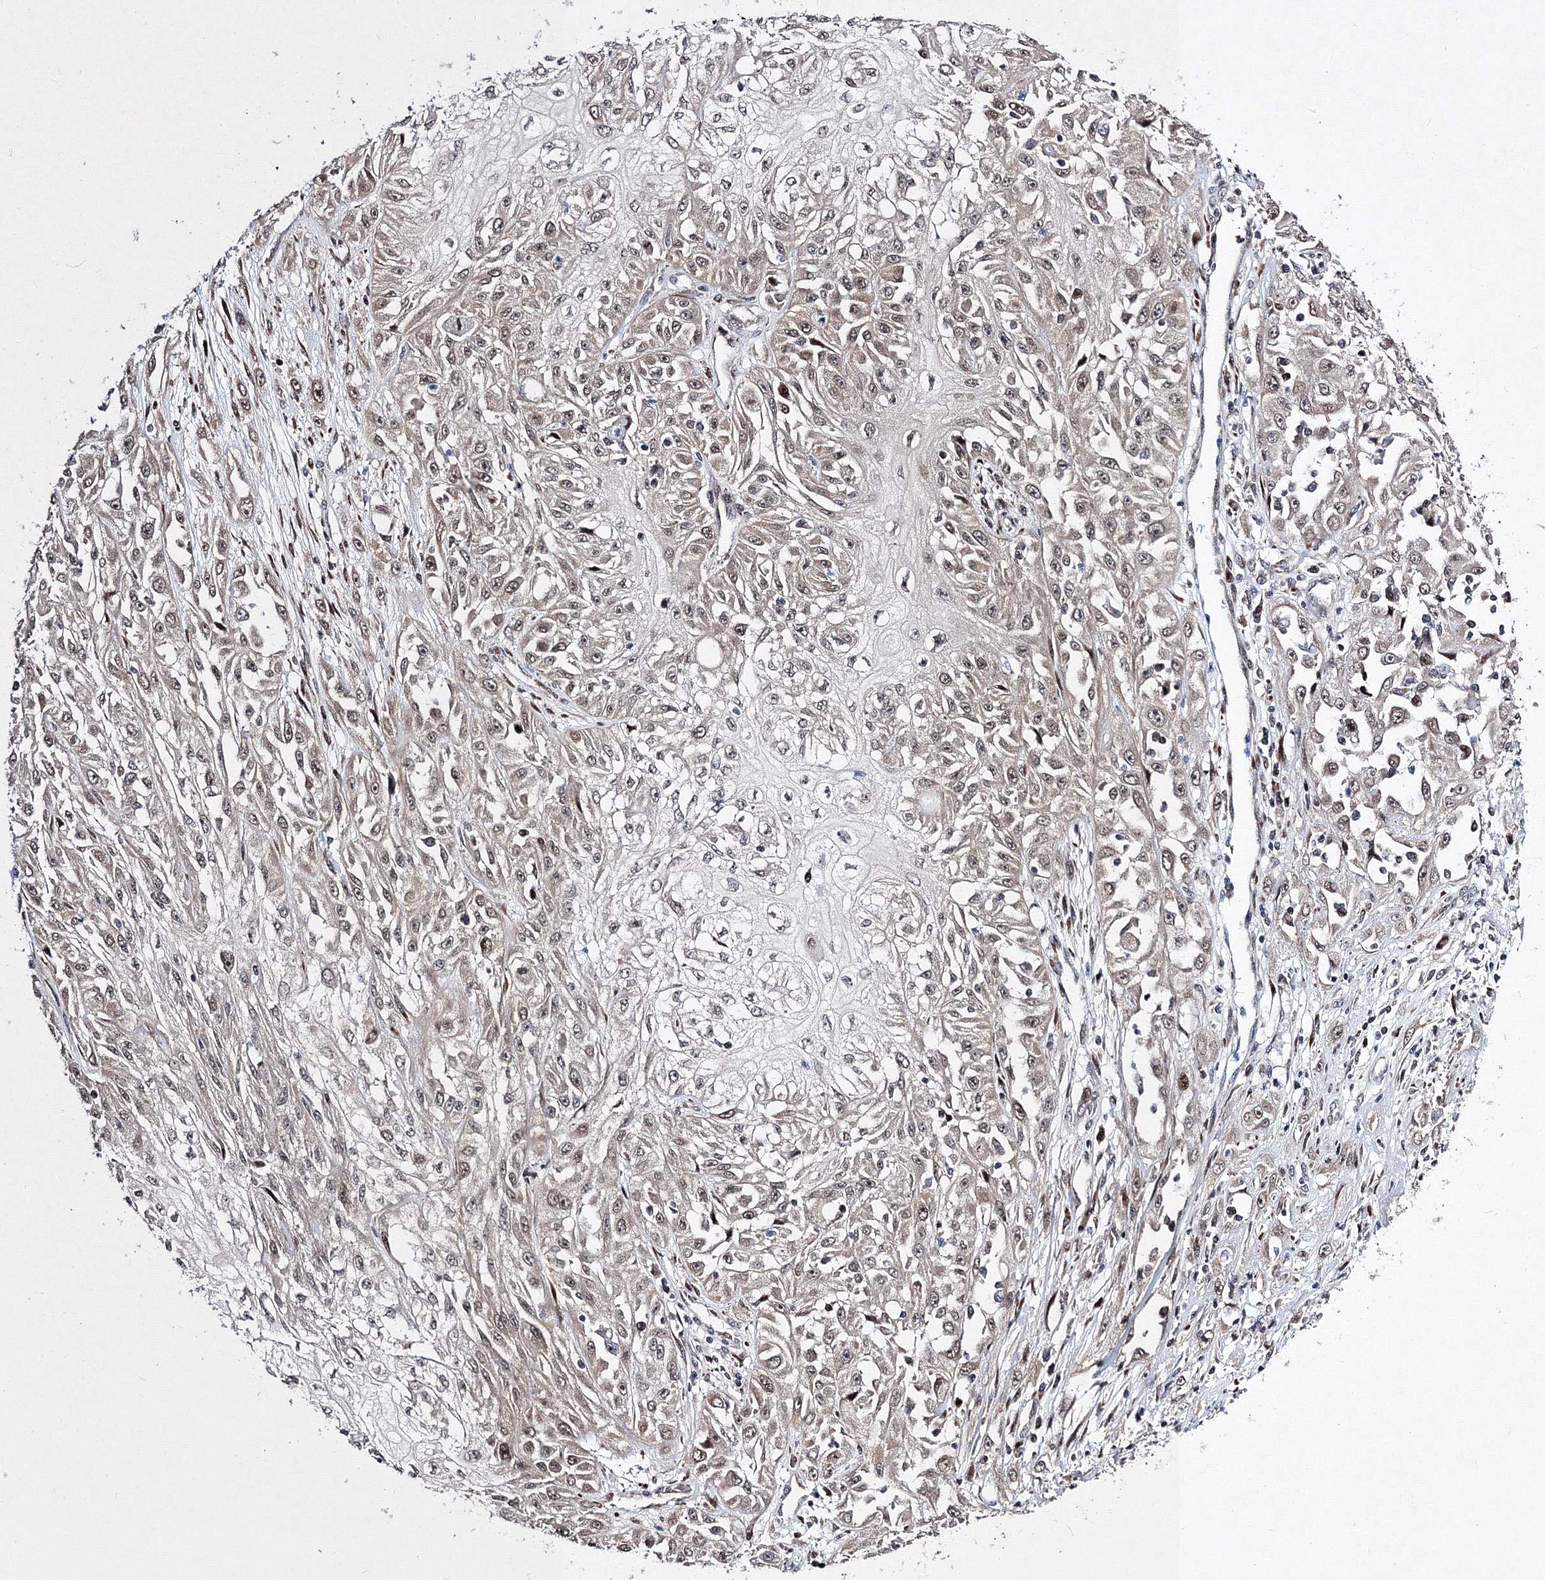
{"staining": {"intensity": "weak", "quantity": ">75%", "location": "nuclear"}, "tissue": "skin cancer", "cell_type": "Tumor cells", "image_type": "cancer", "snomed": [{"axis": "morphology", "description": "Squamous cell carcinoma, NOS"}, {"axis": "morphology", "description": "Squamous cell carcinoma, metastatic, NOS"}, {"axis": "topography", "description": "Skin"}, {"axis": "topography", "description": "Lymph node"}], "caption": "This is a micrograph of immunohistochemistry (IHC) staining of skin cancer, which shows weak expression in the nuclear of tumor cells.", "gene": "GPN1", "patient": {"sex": "male", "age": 75}}